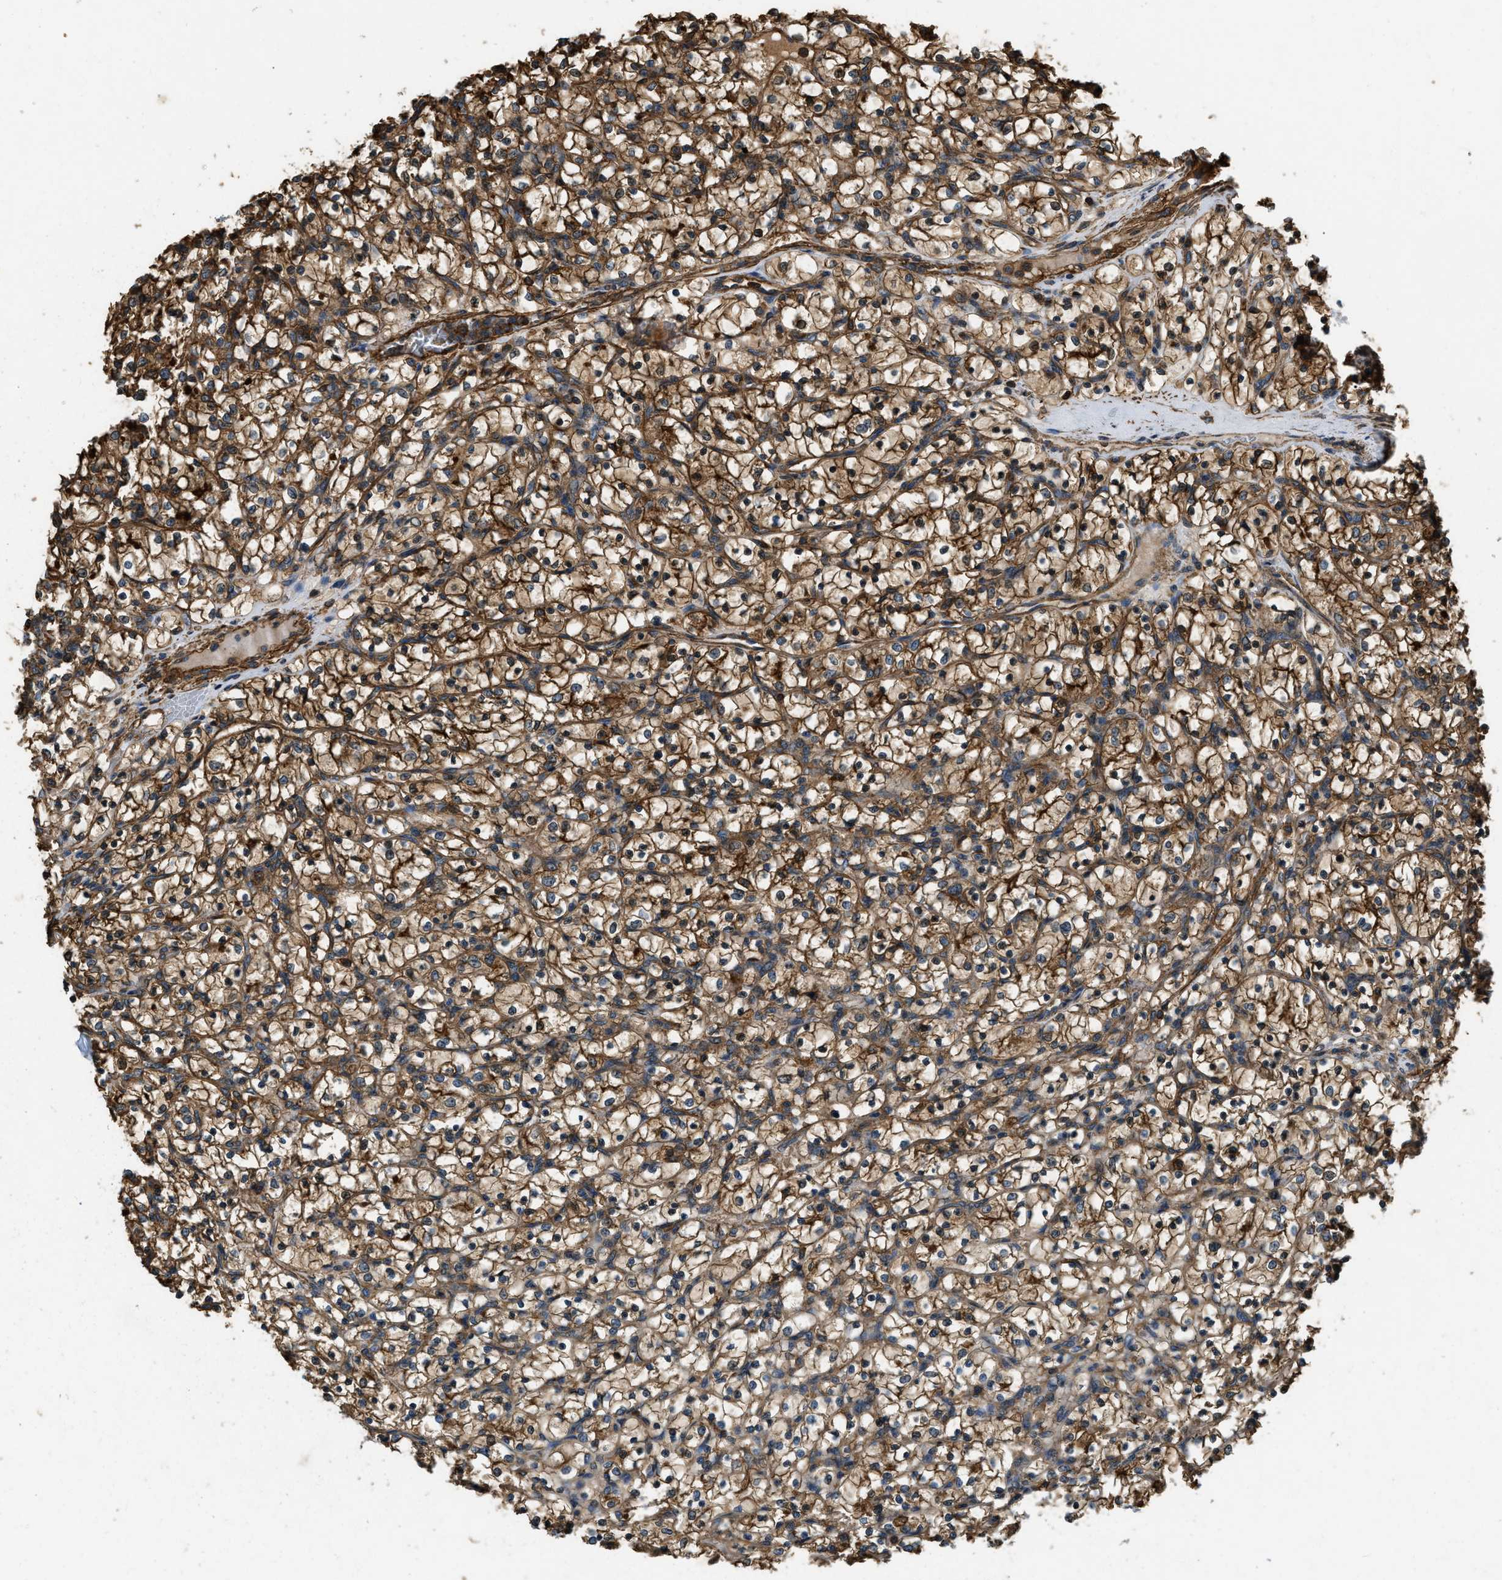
{"staining": {"intensity": "moderate", "quantity": ">75%", "location": "cytoplasmic/membranous"}, "tissue": "renal cancer", "cell_type": "Tumor cells", "image_type": "cancer", "snomed": [{"axis": "morphology", "description": "Adenocarcinoma, NOS"}, {"axis": "topography", "description": "Kidney"}], "caption": "A micrograph showing moderate cytoplasmic/membranous positivity in approximately >75% of tumor cells in renal cancer (adenocarcinoma), as visualized by brown immunohistochemical staining.", "gene": "YARS1", "patient": {"sex": "female", "age": 69}}